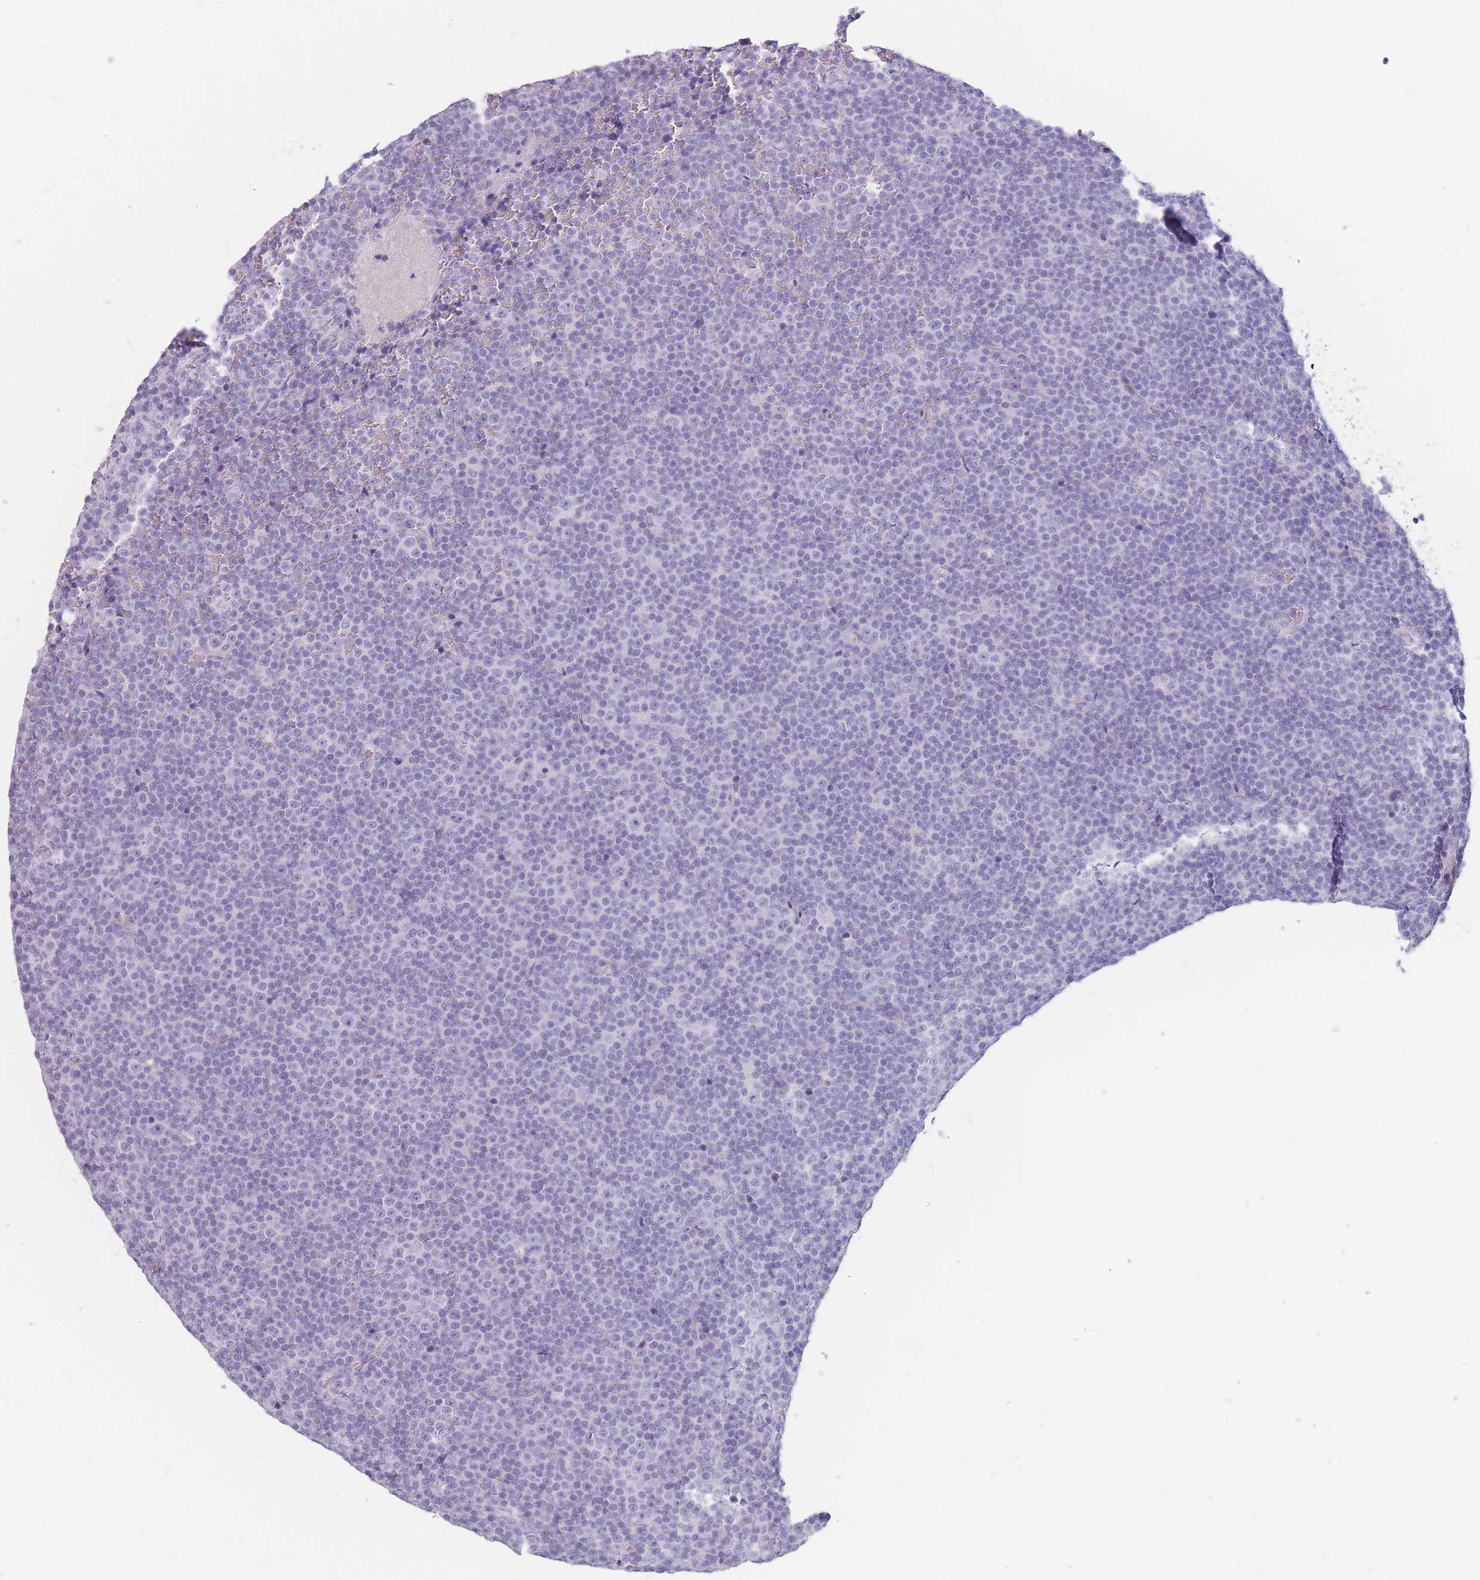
{"staining": {"intensity": "negative", "quantity": "none", "location": "none"}, "tissue": "lymphoma", "cell_type": "Tumor cells", "image_type": "cancer", "snomed": [{"axis": "morphology", "description": "Malignant lymphoma, non-Hodgkin's type, Low grade"}, {"axis": "topography", "description": "Lymph node"}], "caption": "Immunohistochemistry (IHC) histopathology image of human malignant lymphoma, non-Hodgkin's type (low-grade) stained for a protein (brown), which demonstrates no expression in tumor cells.", "gene": "CCNO", "patient": {"sex": "female", "age": 67}}